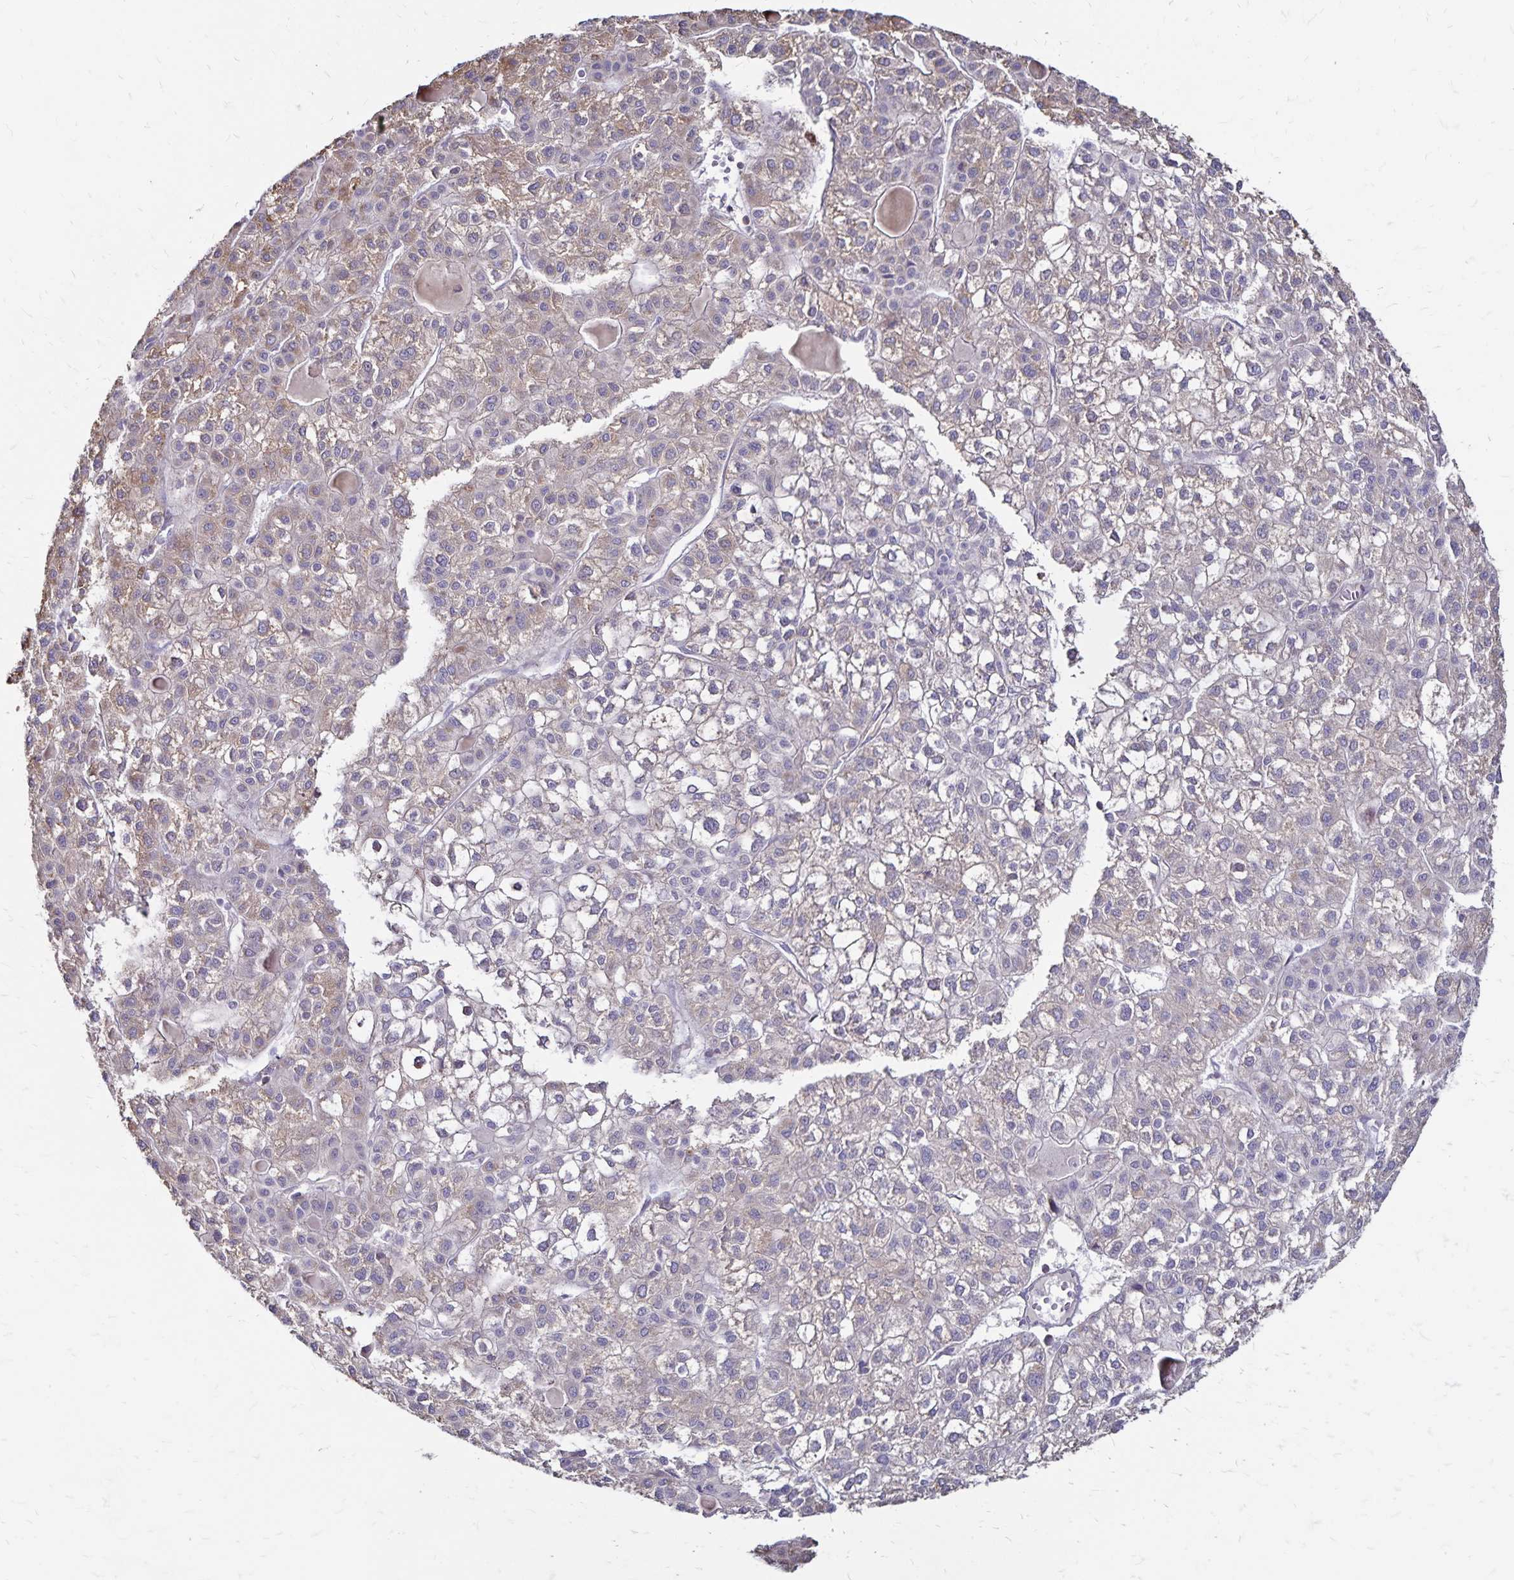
{"staining": {"intensity": "weak", "quantity": "25%-75%", "location": "cytoplasmic/membranous"}, "tissue": "liver cancer", "cell_type": "Tumor cells", "image_type": "cancer", "snomed": [{"axis": "morphology", "description": "Carcinoma, Hepatocellular, NOS"}, {"axis": "topography", "description": "Liver"}], "caption": "Protein expression analysis of human liver cancer reveals weak cytoplasmic/membranous staining in about 25%-75% of tumor cells.", "gene": "NAGPA", "patient": {"sex": "female", "age": 43}}